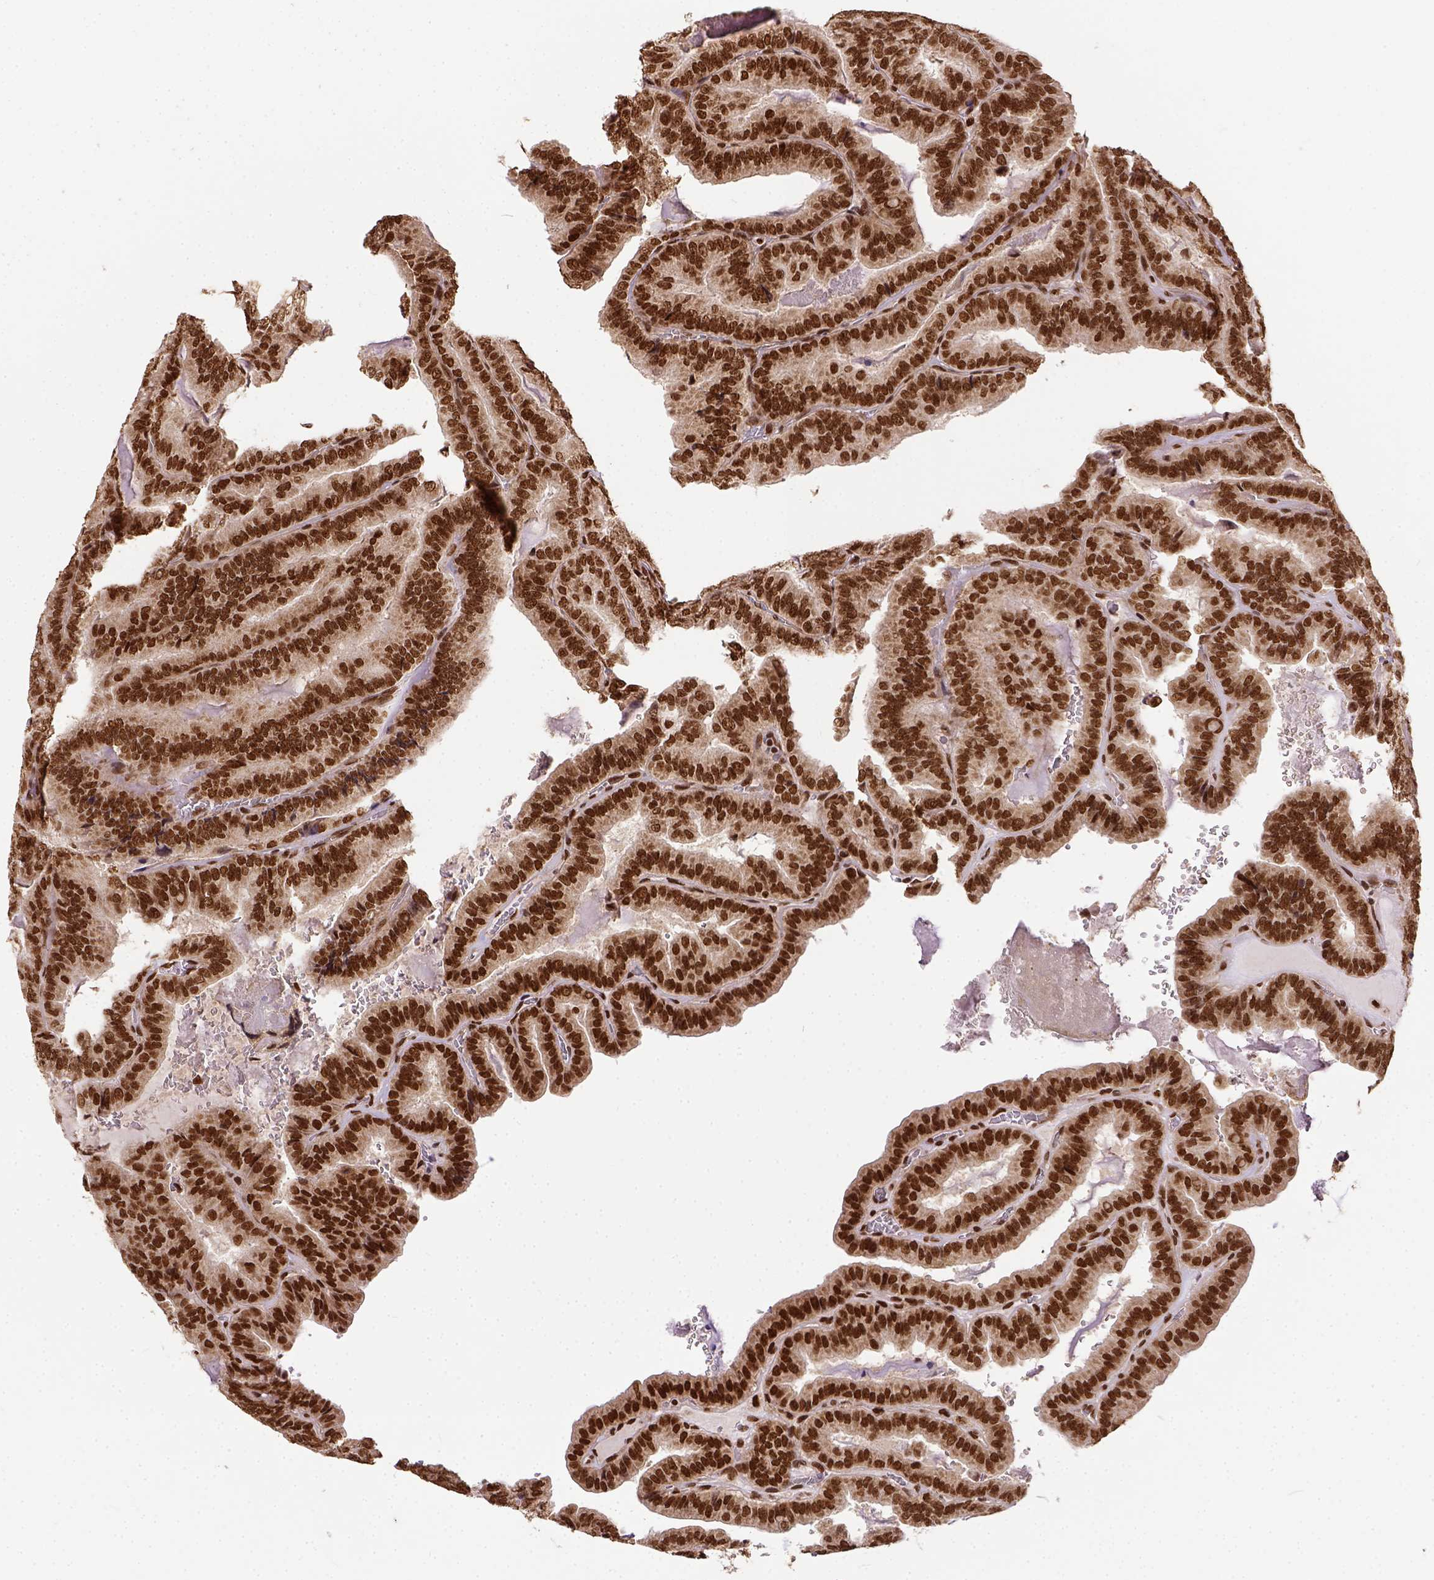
{"staining": {"intensity": "strong", "quantity": ">75%", "location": "nuclear"}, "tissue": "thyroid cancer", "cell_type": "Tumor cells", "image_type": "cancer", "snomed": [{"axis": "morphology", "description": "Papillary adenocarcinoma, NOS"}, {"axis": "topography", "description": "Thyroid gland"}], "caption": "Protein staining by immunohistochemistry (IHC) exhibits strong nuclear staining in about >75% of tumor cells in thyroid papillary adenocarcinoma. (DAB (3,3'-diaminobenzidine) = brown stain, brightfield microscopy at high magnification).", "gene": "NACC1", "patient": {"sex": "female", "age": 75}}